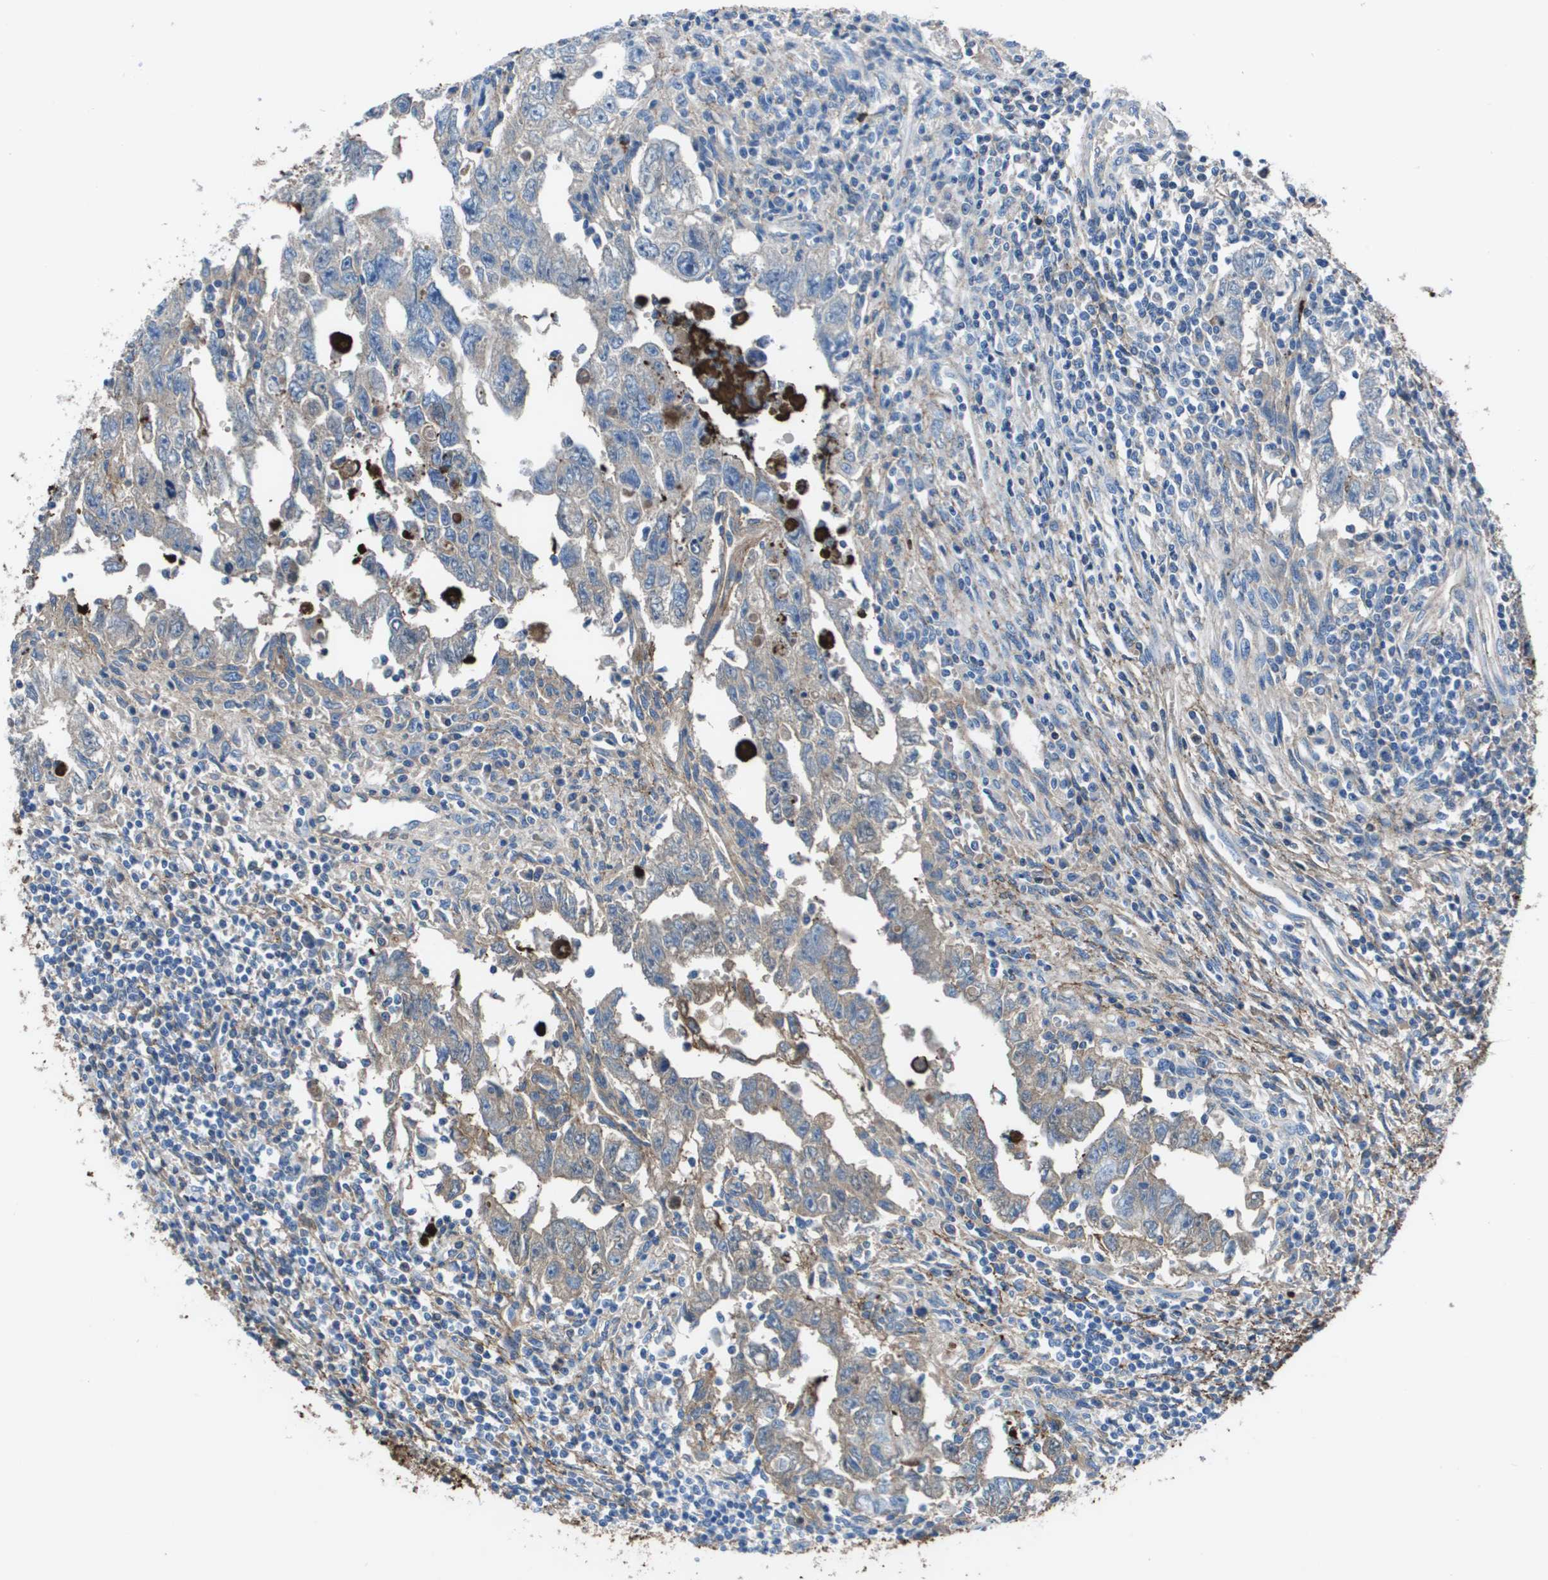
{"staining": {"intensity": "weak", "quantity": "25%-75%", "location": "cytoplasmic/membranous"}, "tissue": "testis cancer", "cell_type": "Tumor cells", "image_type": "cancer", "snomed": [{"axis": "morphology", "description": "Carcinoma, Embryonal, NOS"}, {"axis": "topography", "description": "Testis"}], "caption": "IHC micrograph of neoplastic tissue: human testis cancer (embryonal carcinoma) stained using immunohistochemistry demonstrates low levels of weak protein expression localized specifically in the cytoplasmic/membranous of tumor cells, appearing as a cytoplasmic/membranous brown color.", "gene": "VTN", "patient": {"sex": "male", "age": 28}}